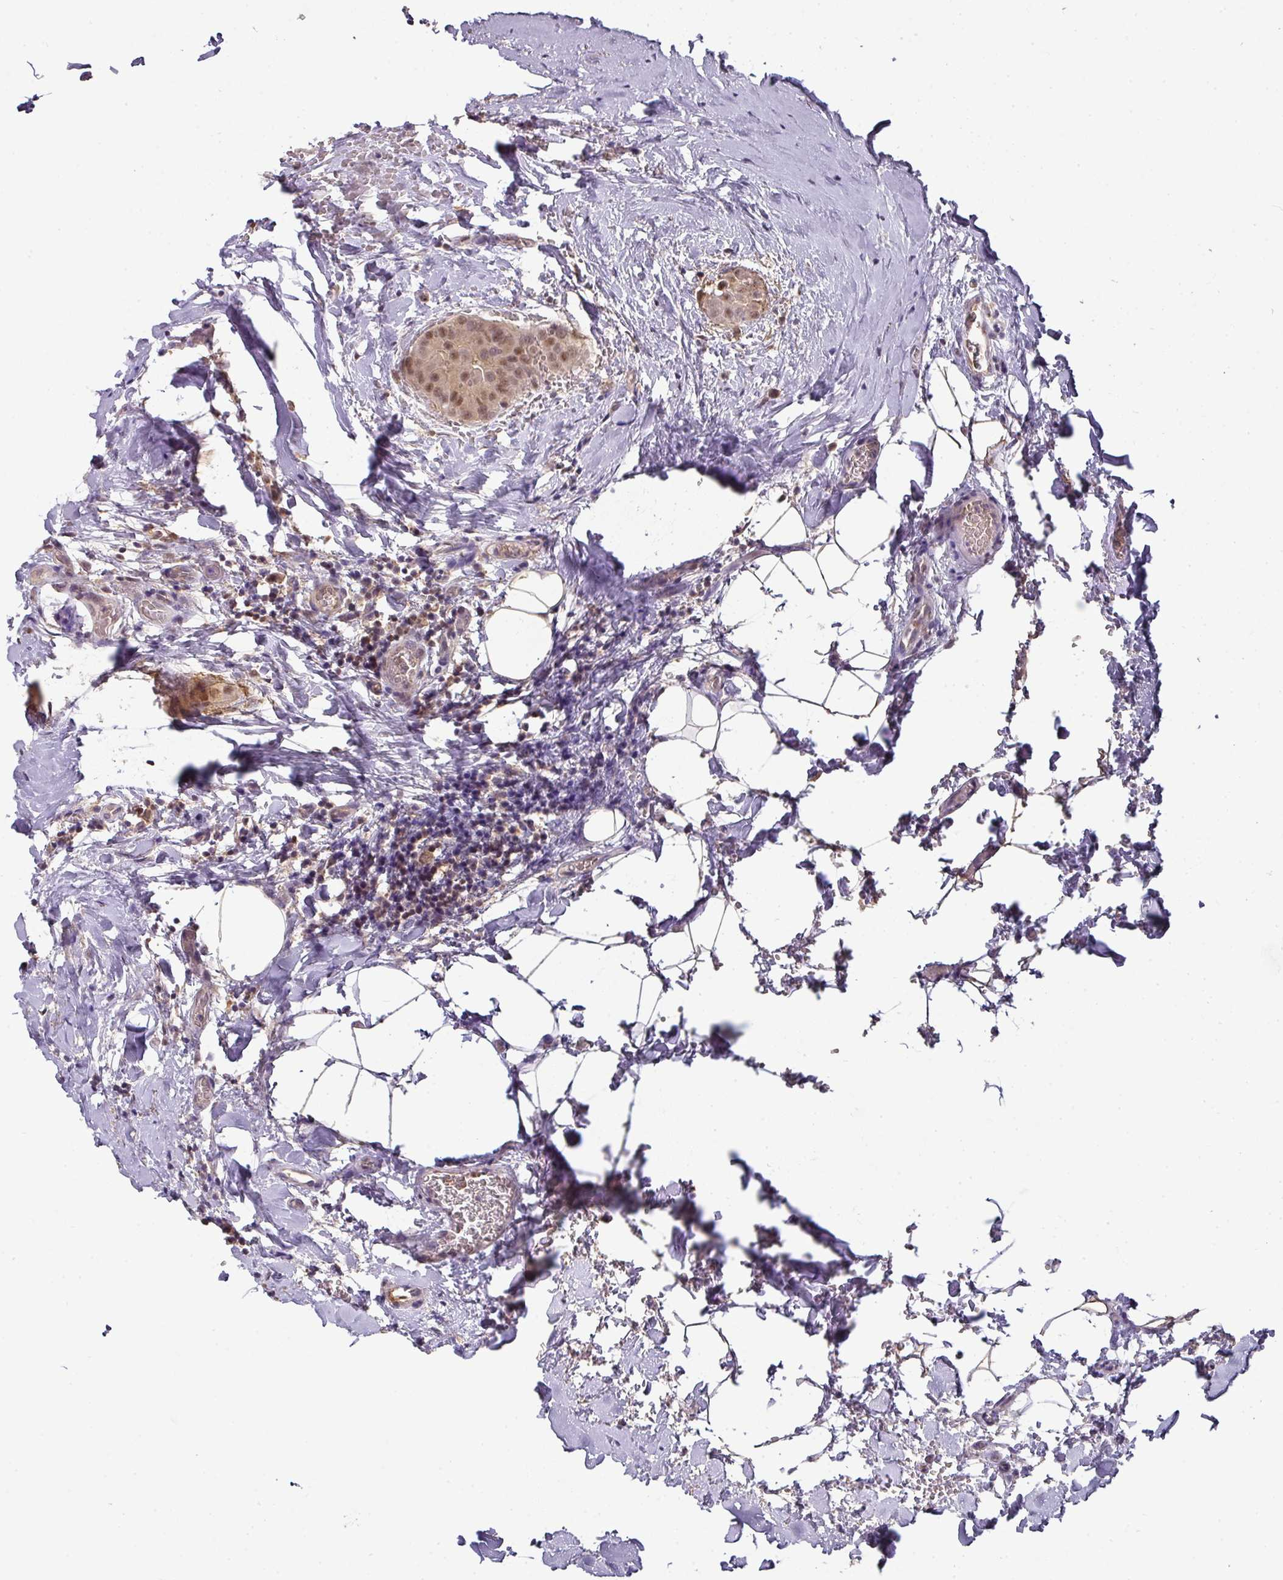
{"staining": {"intensity": "moderate", "quantity": ">75%", "location": "nuclear"}, "tissue": "thyroid cancer", "cell_type": "Tumor cells", "image_type": "cancer", "snomed": [{"axis": "morphology", "description": "Papillary adenocarcinoma, NOS"}, {"axis": "topography", "description": "Thyroid gland"}], "caption": "Immunohistochemical staining of human thyroid cancer displays medium levels of moderate nuclear protein staining in approximately >75% of tumor cells.", "gene": "RANBP9", "patient": {"sex": "male", "age": 33}}